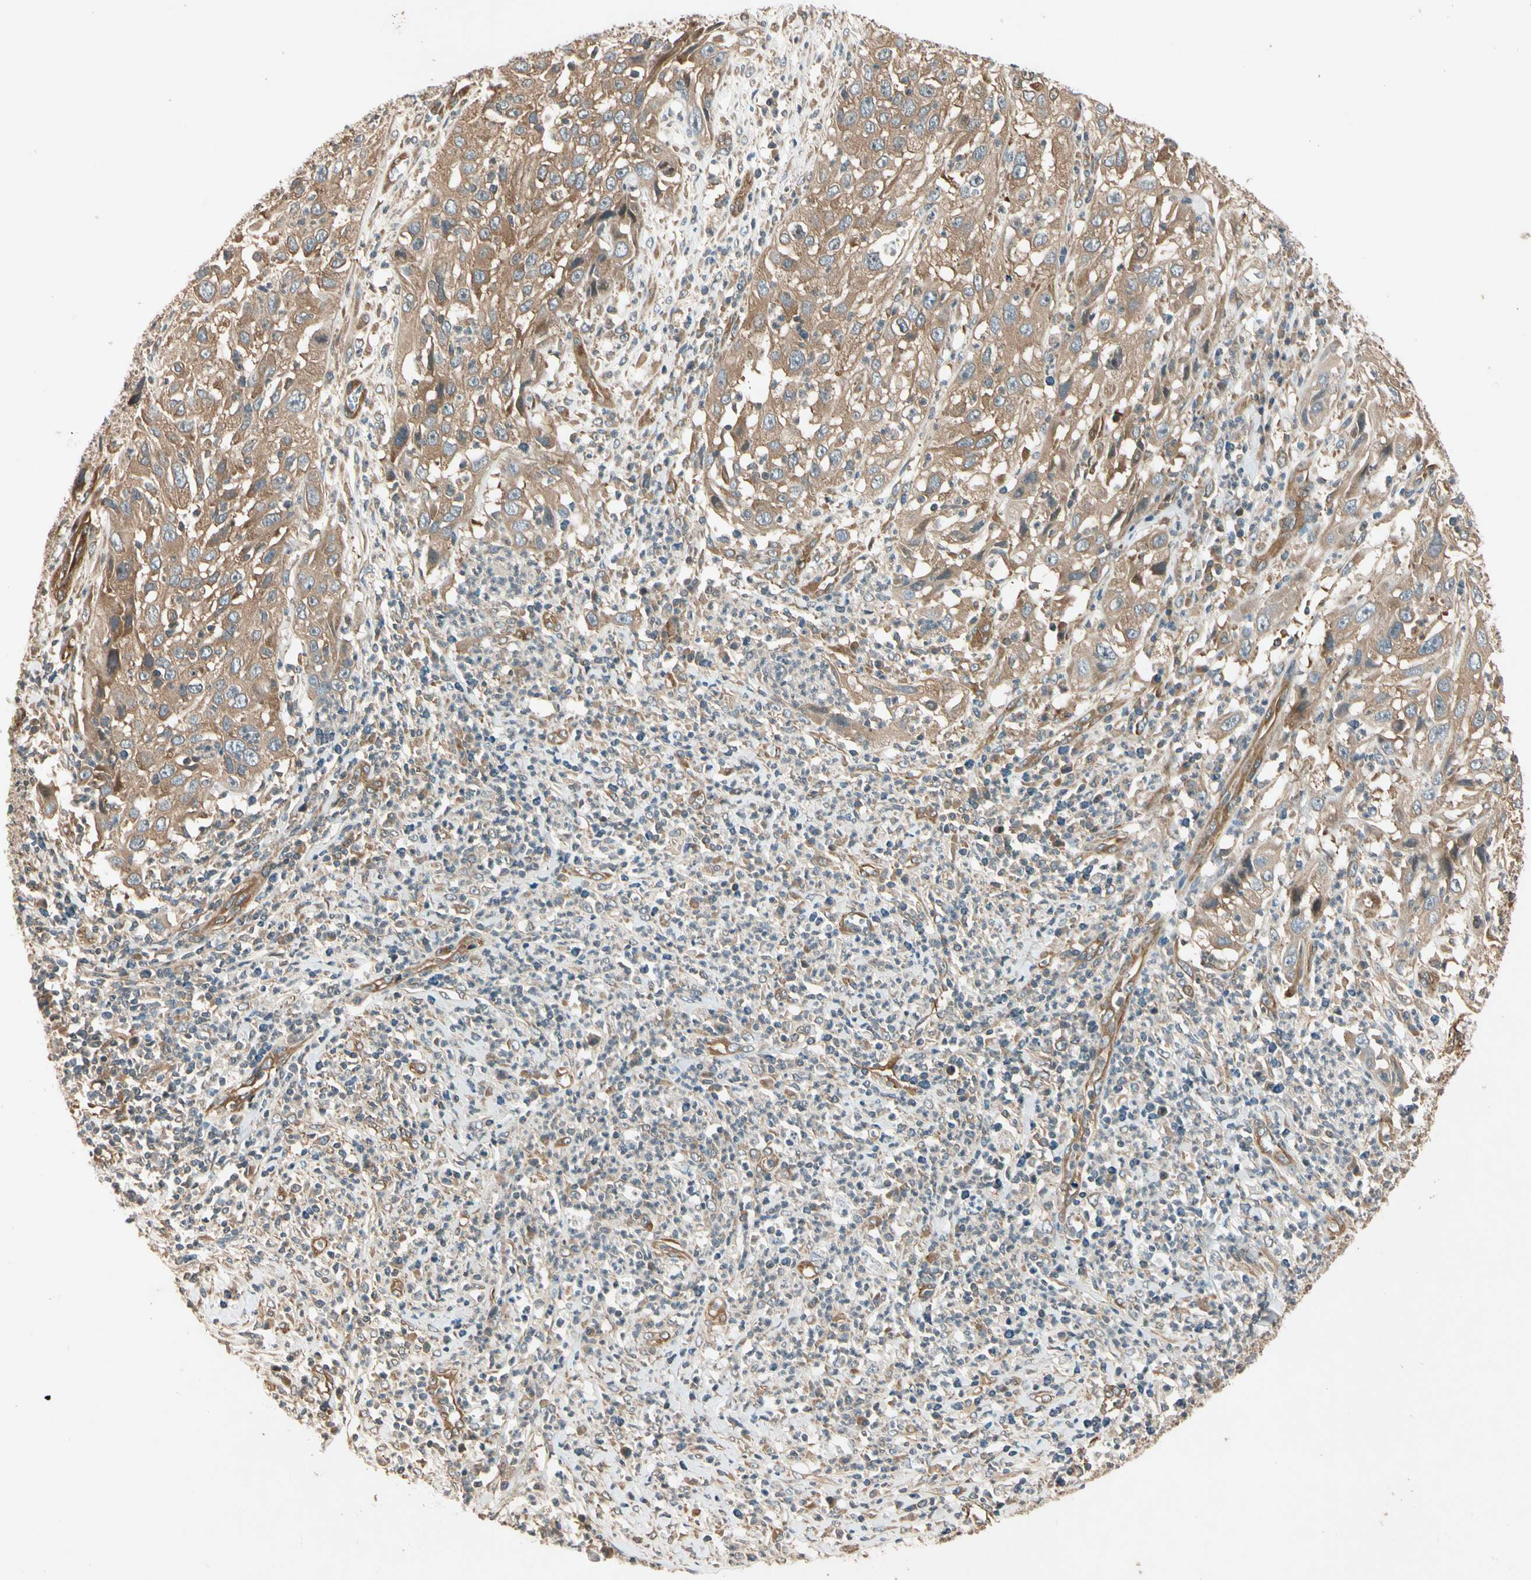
{"staining": {"intensity": "moderate", "quantity": ">75%", "location": "cytoplasmic/membranous"}, "tissue": "cervical cancer", "cell_type": "Tumor cells", "image_type": "cancer", "snomed": [{"axis": "morphology", "description": "Squamous cell carcinoma, NOS"}, {"axis": "topography", "description": "Cervix"}], "caption": "This image demonstrates immunohistochemistry staining of cervical cancer, with medium moderate cytoplasmic/membranous positivity in approximately >75% of tumor cells.", "gene": "ROCK2", "patient": {"sex": "female", "age": 32}}